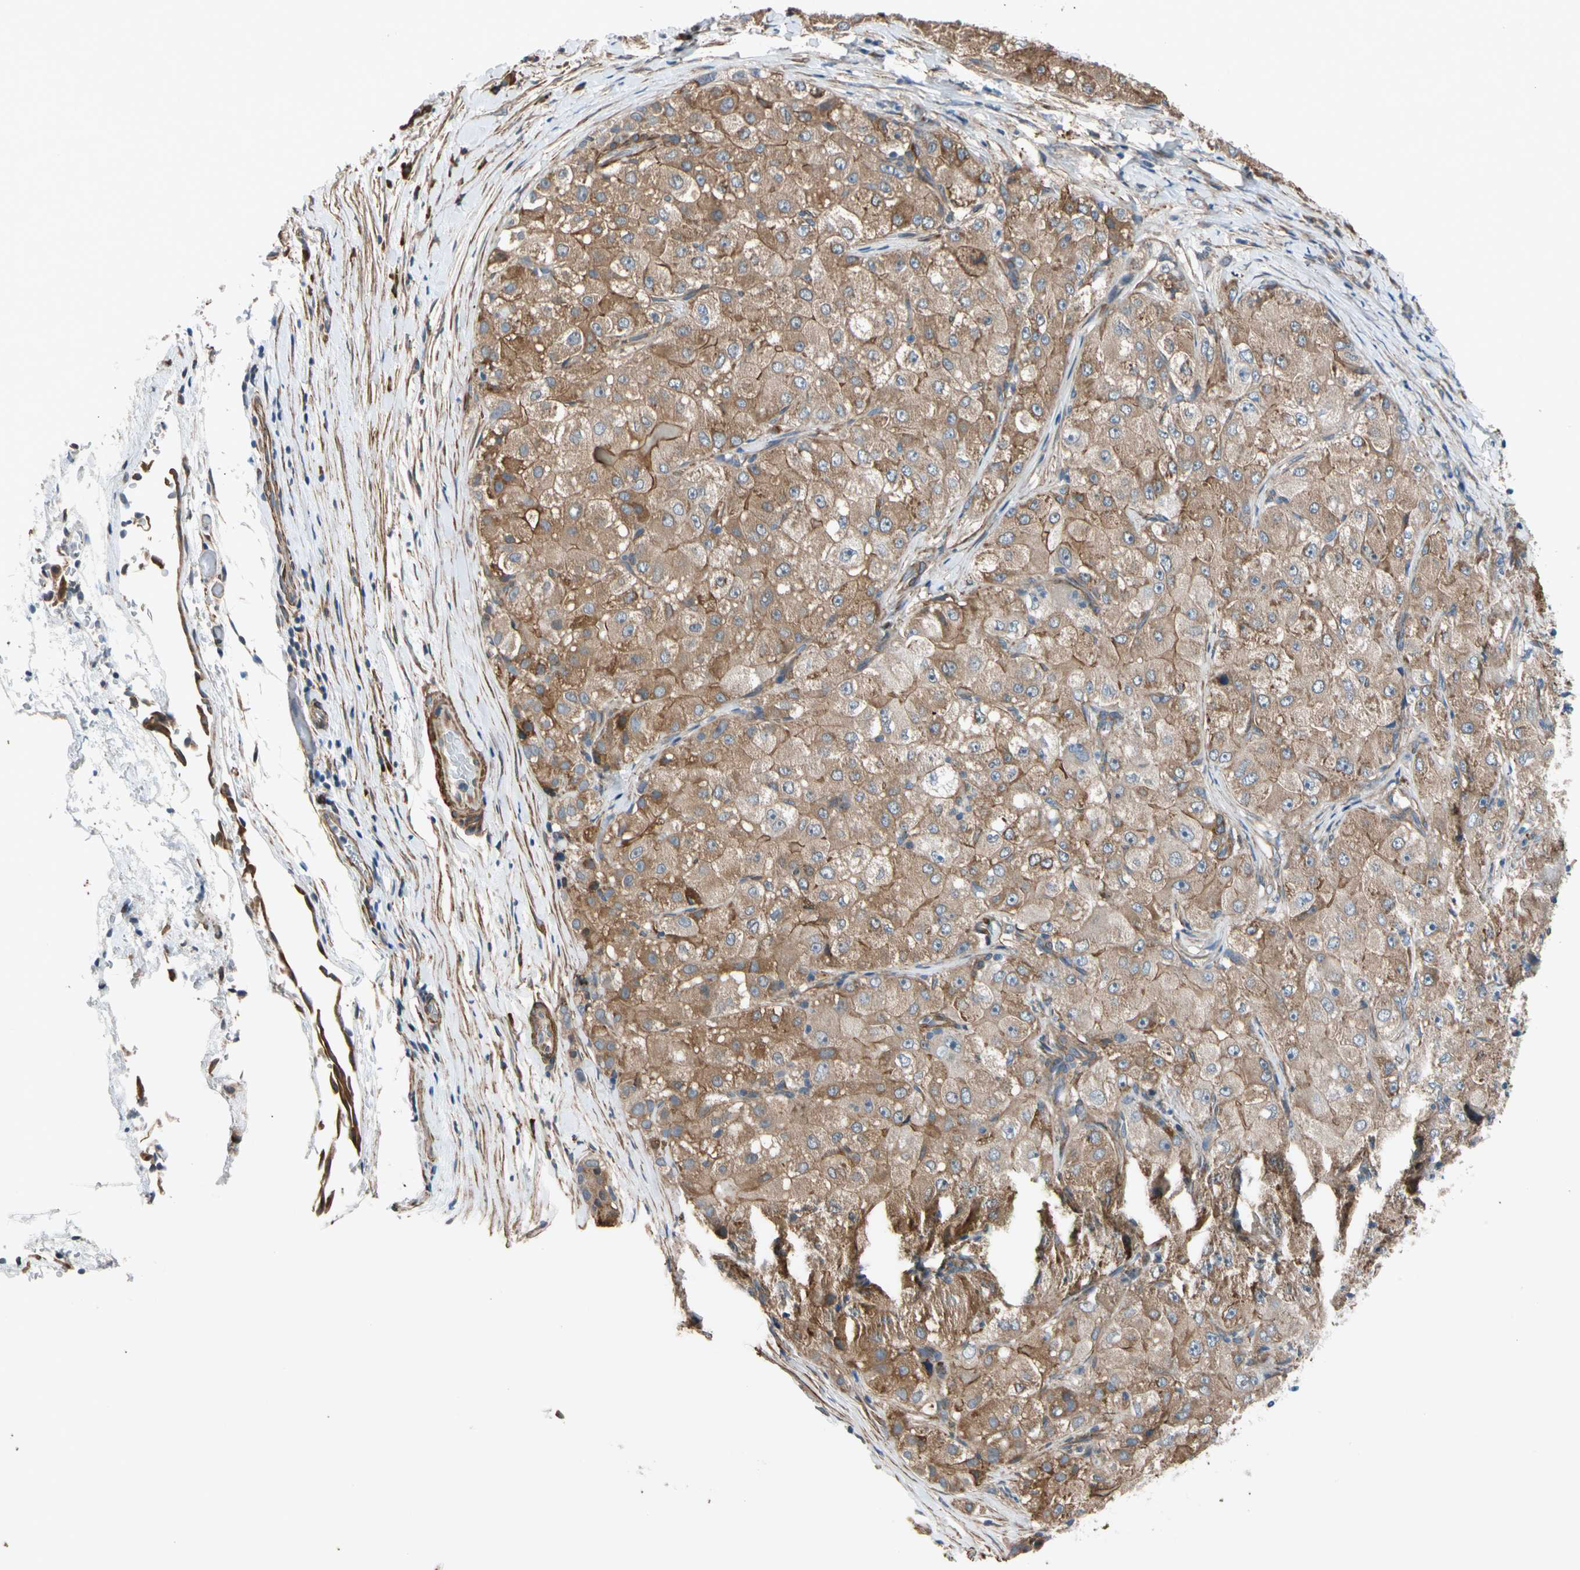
{"staining": {"intensity": "moderate", "quantity": ">75%", "location": "cytoplasmic/membranous"}, "tissue": "liver cancer", "cell_type": "Tumor cells", "image_type": "cancer", "snomed": [{"axis": "morphology", "description": "Carcinoma, Hepatocellular, NOS"}, {"axis": "topography", "description": "Liver"}], "caption": "Liver hepatocellular carcinoma stained with a protein marker displays moderate staining in tumor cells.", "gene": "LIMK2", "patient": {"sex": "male", "age": 80}}